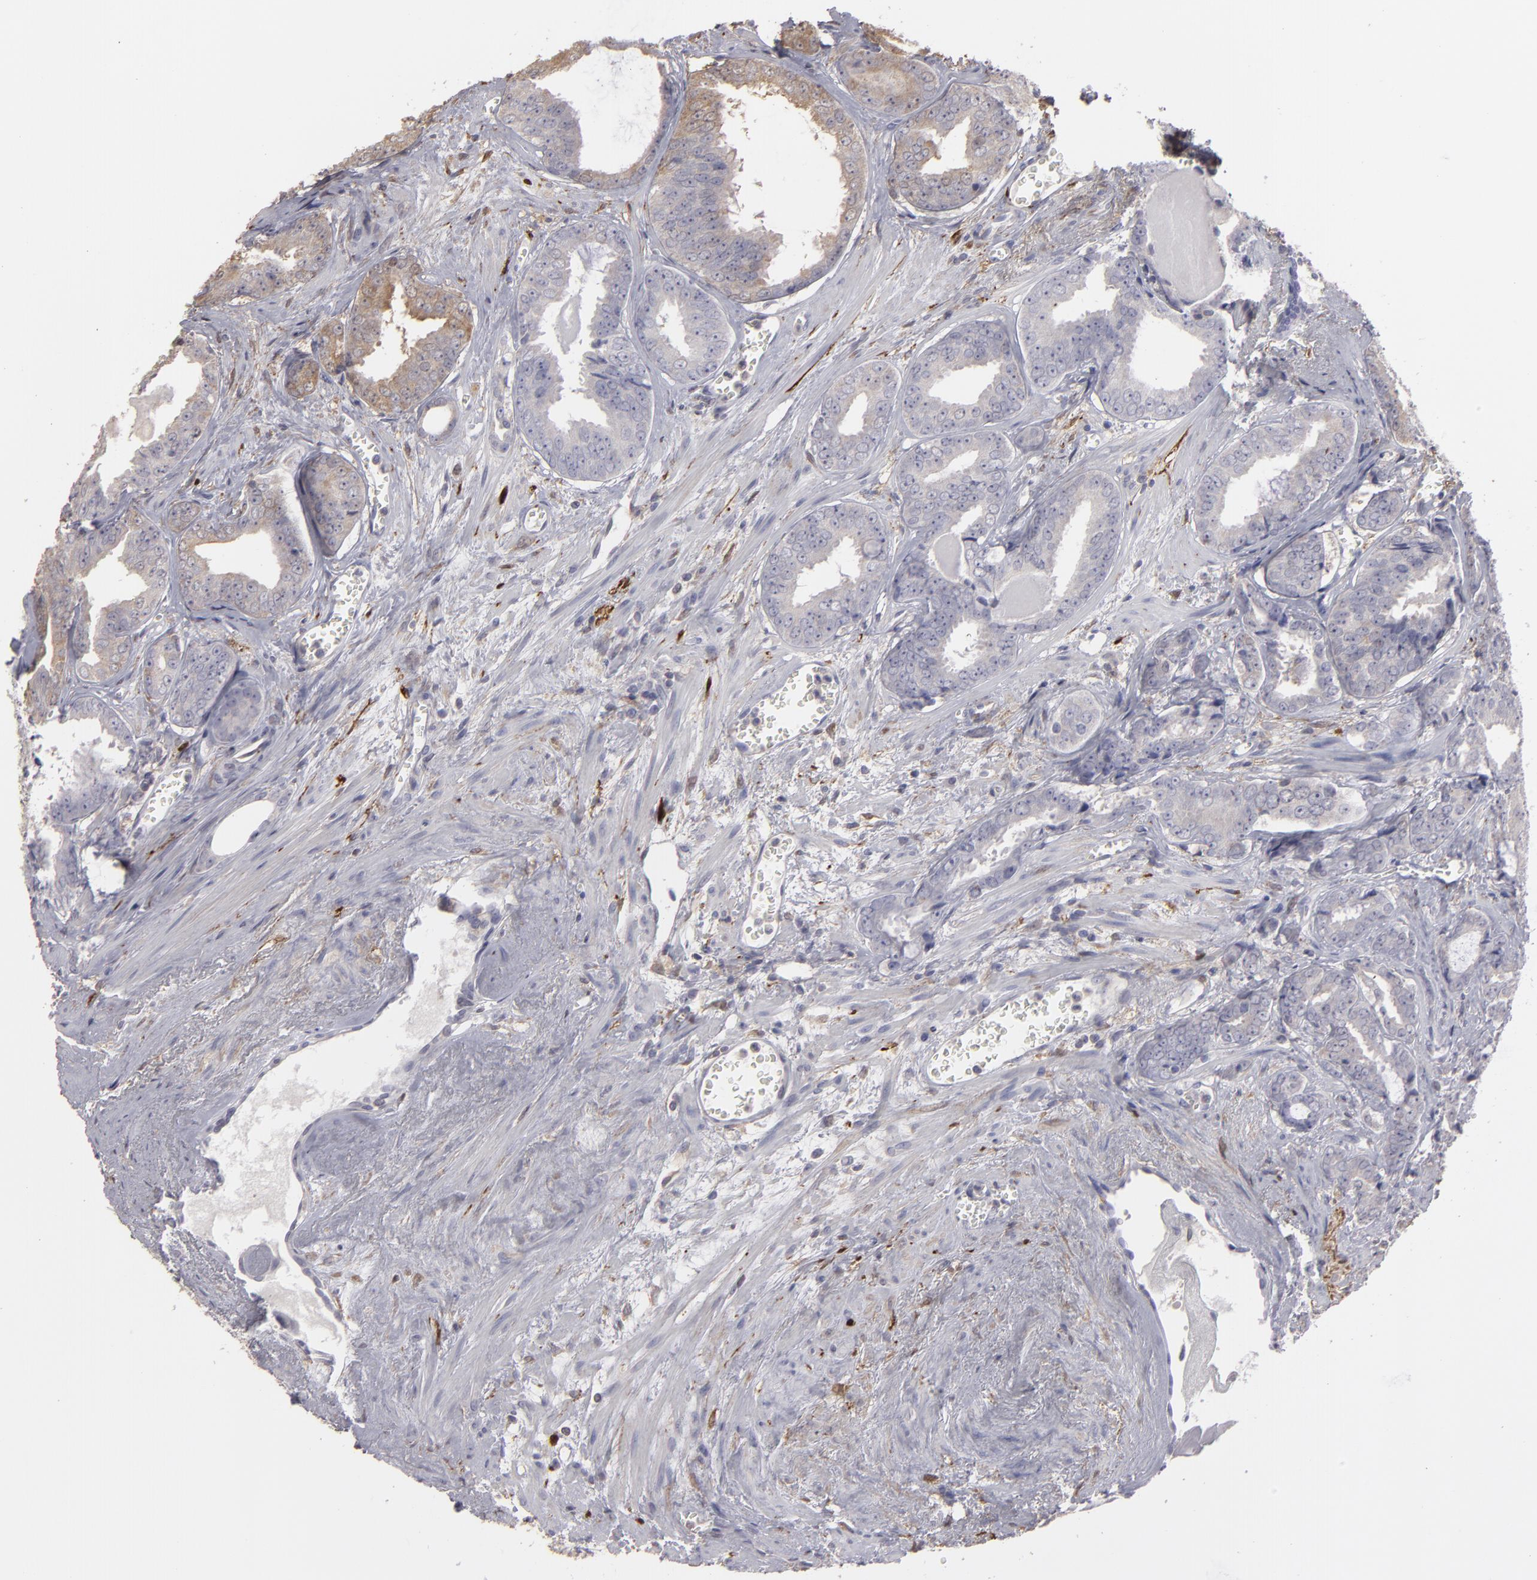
{"staining": {"intensity": "weak", "quantity": "25%-75%", "location": "cytoplasmic/membranous"}, "tissue": "prostate cancer", "cell_type": "Tumor cells", "image_type": "cancer", "snomed": [{"axis": "morphology", "description": "Adenocarcinoma, High grade"}, {"axis": "topography", "description": "Prostate"}], "caption": "High-grade adenocarcinoma (prostate) stained with a protein marker displays weak staining in tumor cells.", "gene": "SEMA3G", "patient": {"sex": "male", "age": 70}}